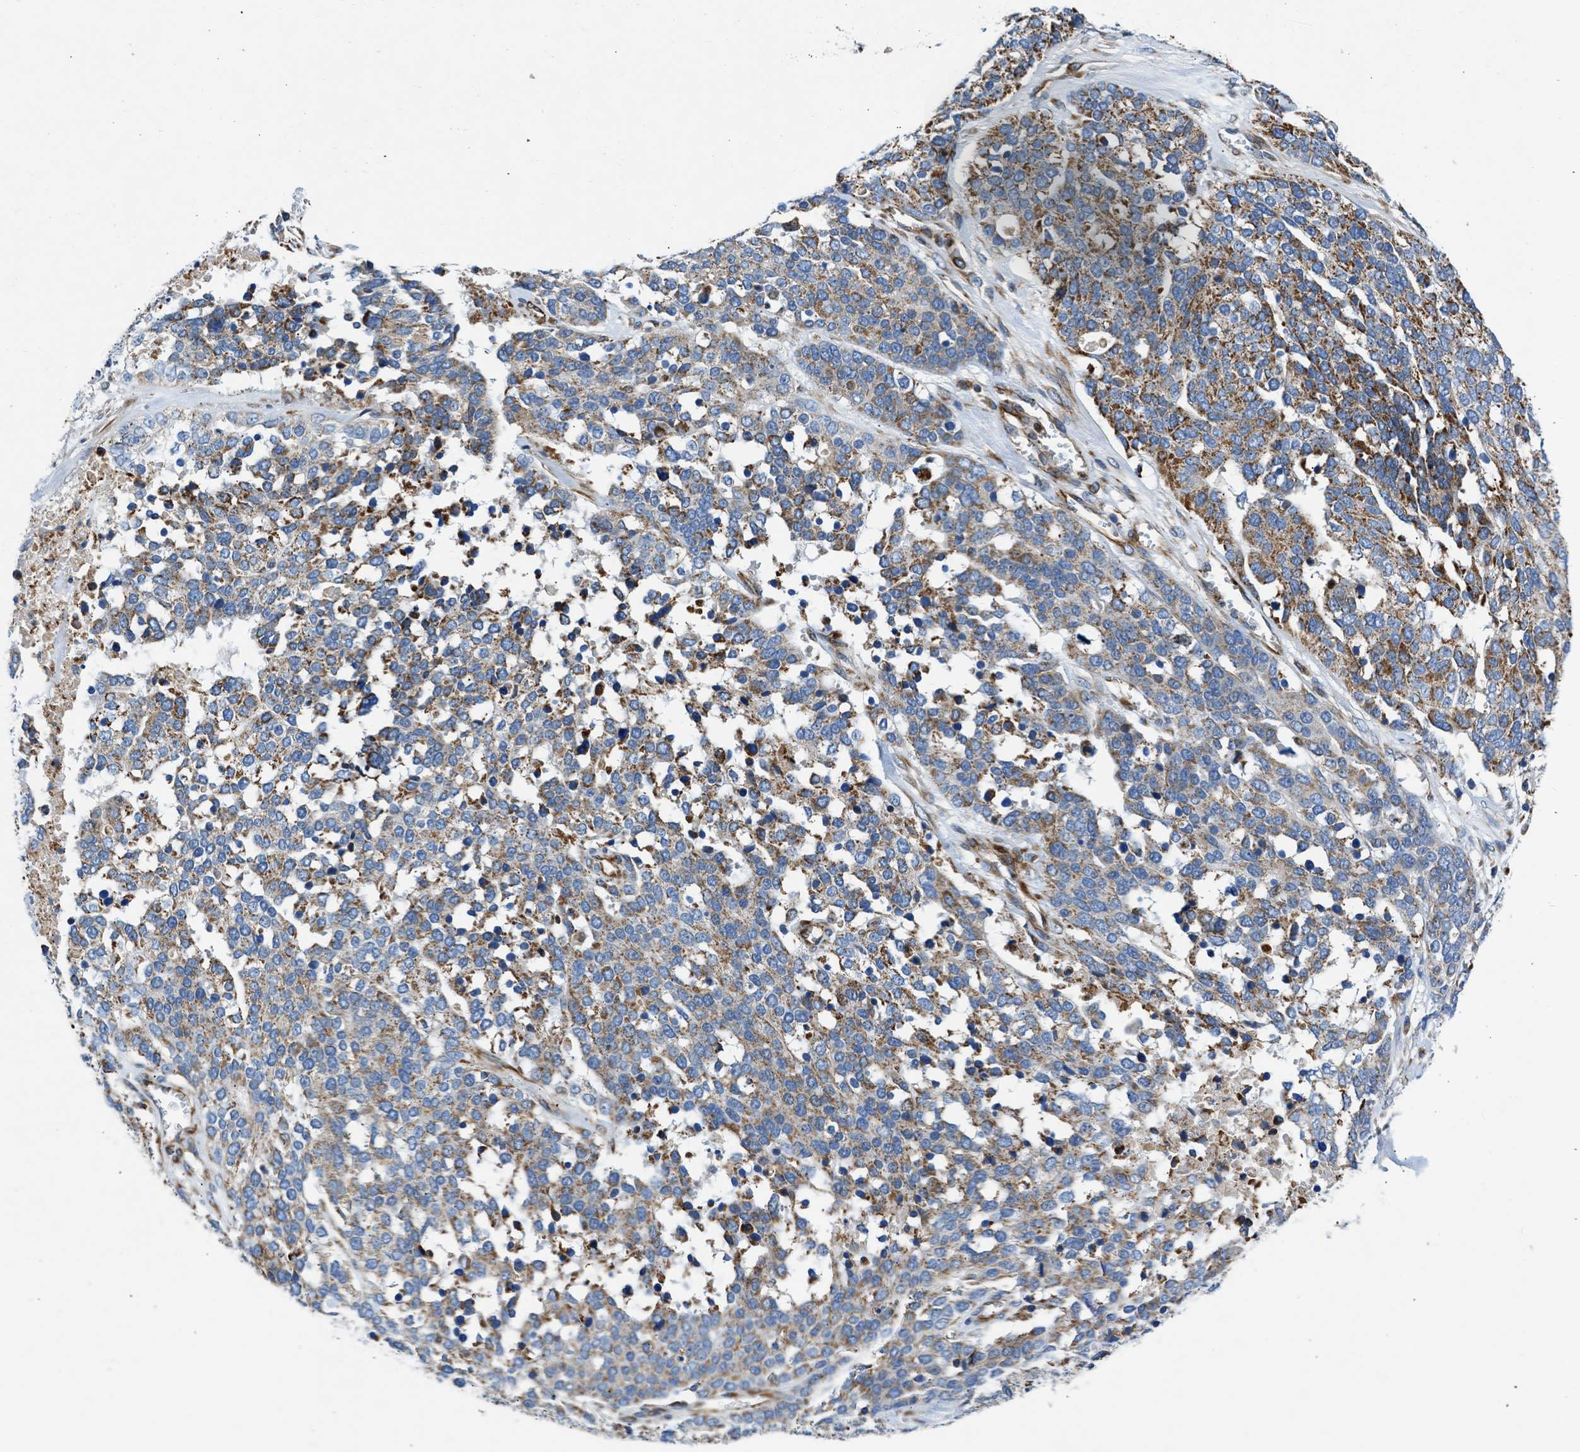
{"staining": {"intensity": "moderate", "quantity": ">75%", "location": "cytoplasmic/membranous"}, "tissue": "ovarian cancer", "cell_type": "Tumor cells", "image_type": "cancer", "snomed": [{"axis": "morphology", "description": "Cystadenocarcinoma, serous, NOS"}, {"axis": "topography", "description": "Ovary"}], "caption": "Ovarian serous cystadenocarcinoma stained for a protein reveals moderate cytoplasmic/membranous positivity in tumor cells.", "gene": "ULK4", "patient": {"sex": "female", "age": 44}}